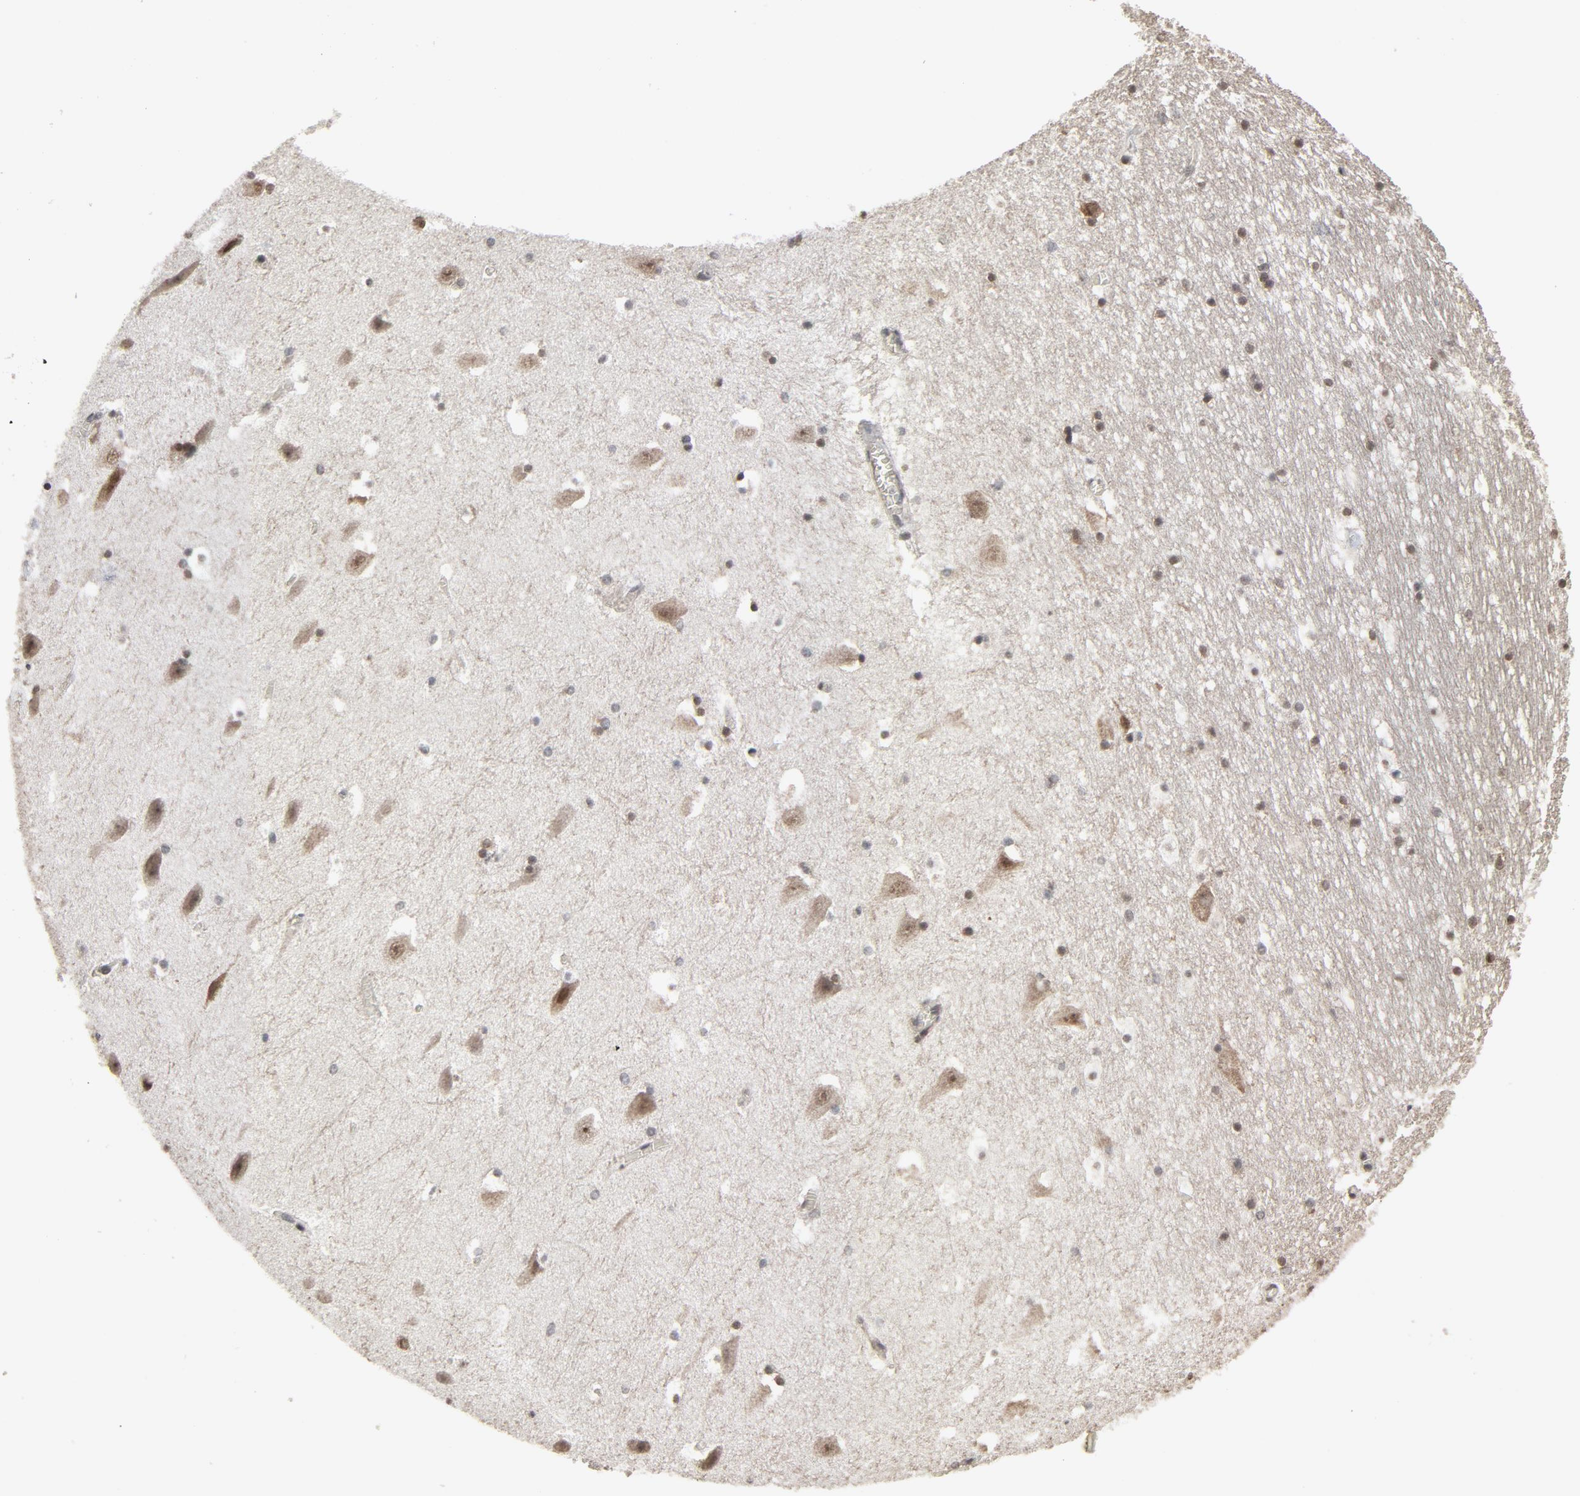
{"staining": {"intensity": "weak", "quantity": "25%-75%", "location": "nuclear"}, "tissue": "hippocampus", "cell_type": "Glial cells", "image_type": "normal", "snomed": [{"axis": "morphology", "description": "Normal tissue, NOS"}, {"axis": "topography", "description": "Hippocampus"}], "caption": "The histopathology image displays a brown stain indicating the presence of a protein in the nuclear of glial cells in hippocampus. (DAB = brown stain, brightfield microscopy at high magnification).", "gene": "POM121", "patient": {"sex": "male", "age": 45}}